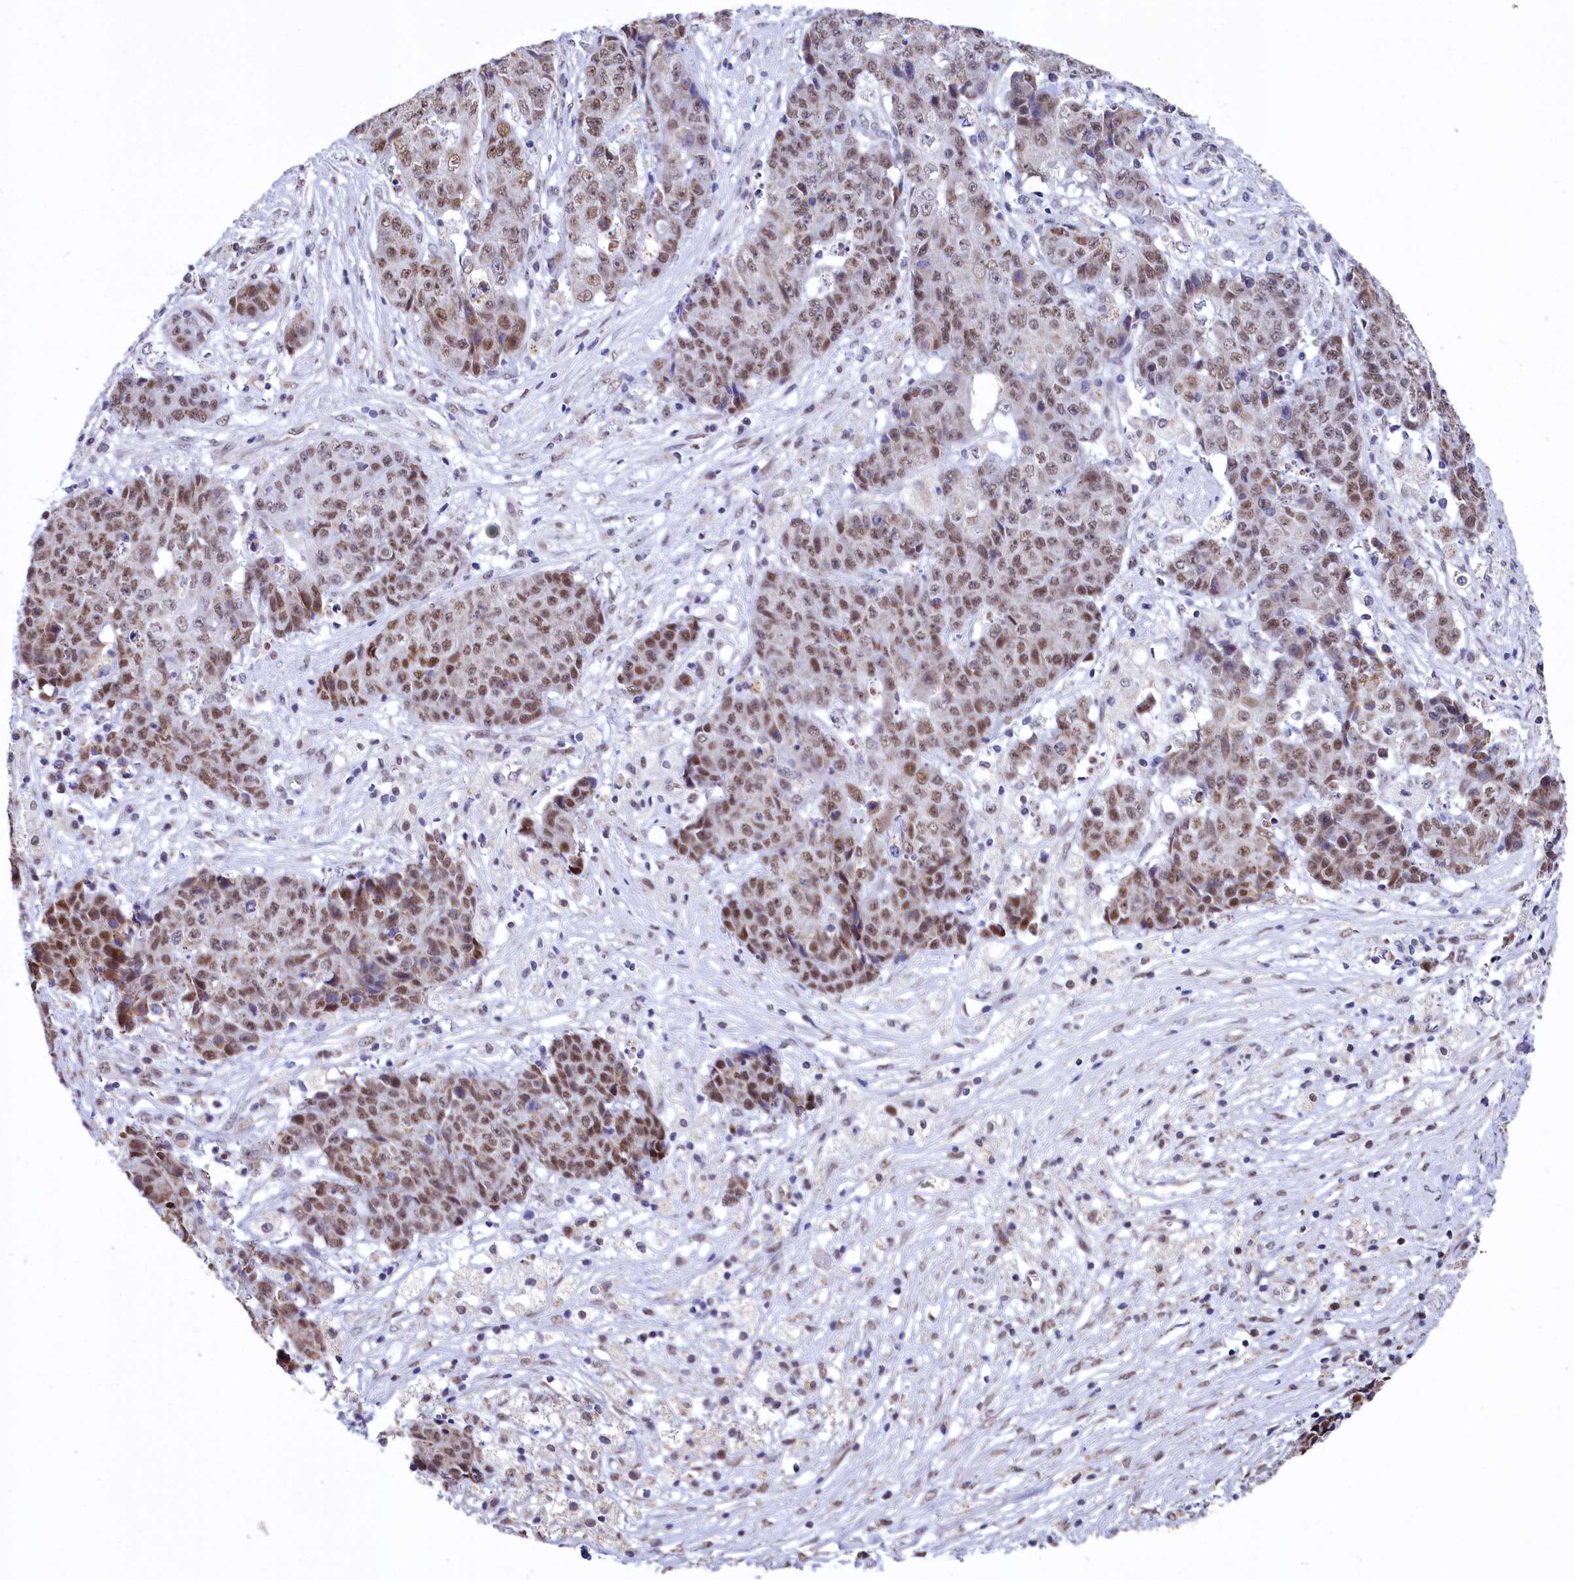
{"staining": {"intensity": "moderate", "quantity": "25%-75%", "location": "nuclear"}, "tissue": "ovarian cancer", "cell_type": "Tumor cells", "image_type": "cancer", "snomed": [{"axis": "morphology", "description": "Carcinoma, endometroid"}, {"axis": "topography", "description": "Ovary"}], "caption": "A medium amount of moderate nuclear expression is seen in approximately 25%-75% of tumor cells in endometroid carcinoma (ovarian) tissue.", "gene": "MORN3", "patient": {"sex": "female", "age": 42}}